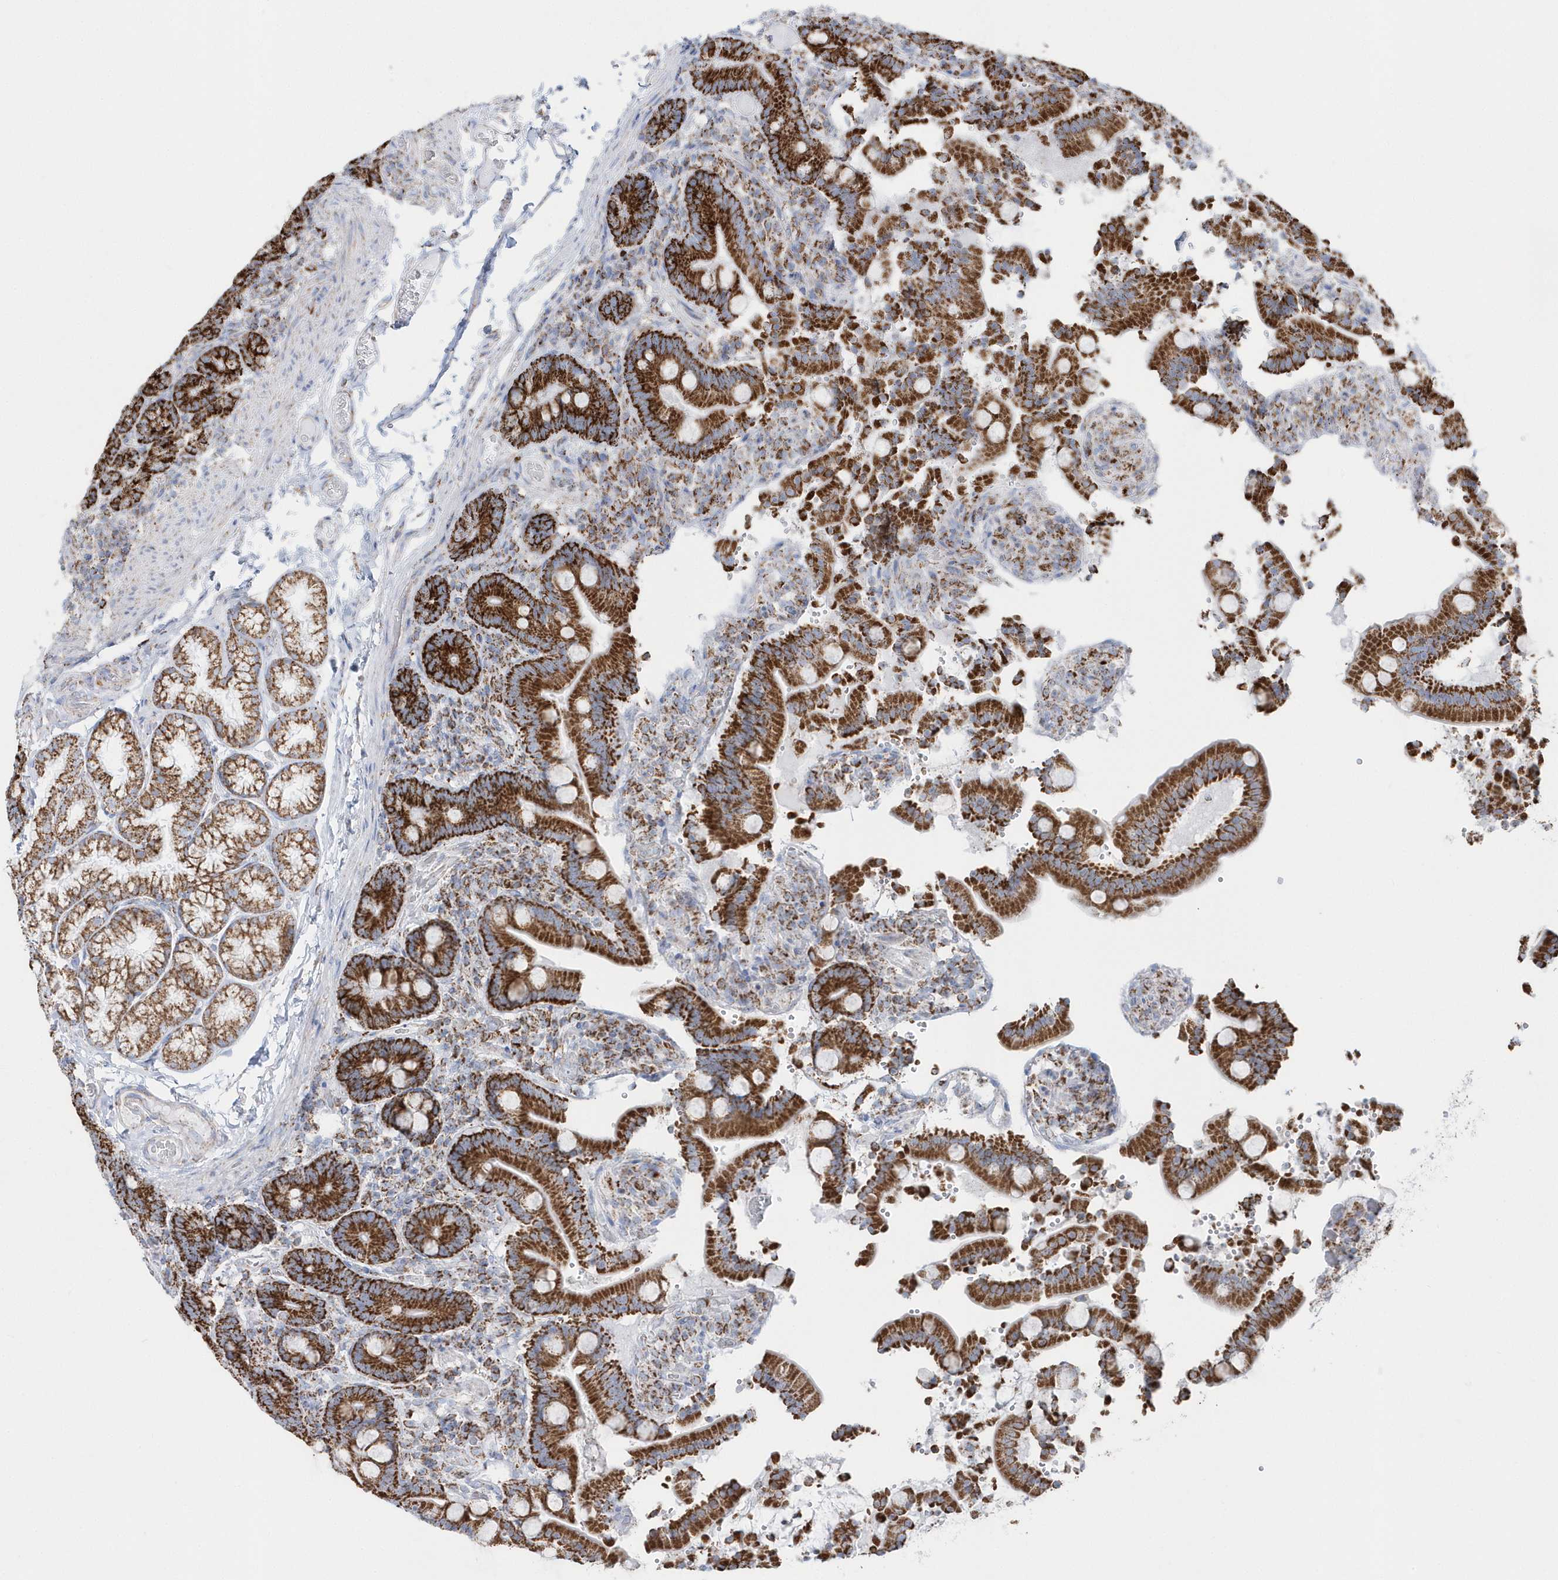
{"staining": {"intensity": "strong", "quantity": ">75%", "location": "cytoplasmic/membranous"}, "tissue": "duodenum", "cell_type": "Glandular cells", "image_type": "normal", "snomed": [{"axis": "morphology", "description": "Normal tissue, NOS"}, {"axis": "topography", "description": "Duodenum"}], "caption": "Protein positivity by immunohistochemistry (IHC) exhibits strong cytoplasmic/membranous staining in about >75% of glandular cells in benign duodenum.", "gene": "TMCO6", "patient": {"sex": "female", "age": 62}}